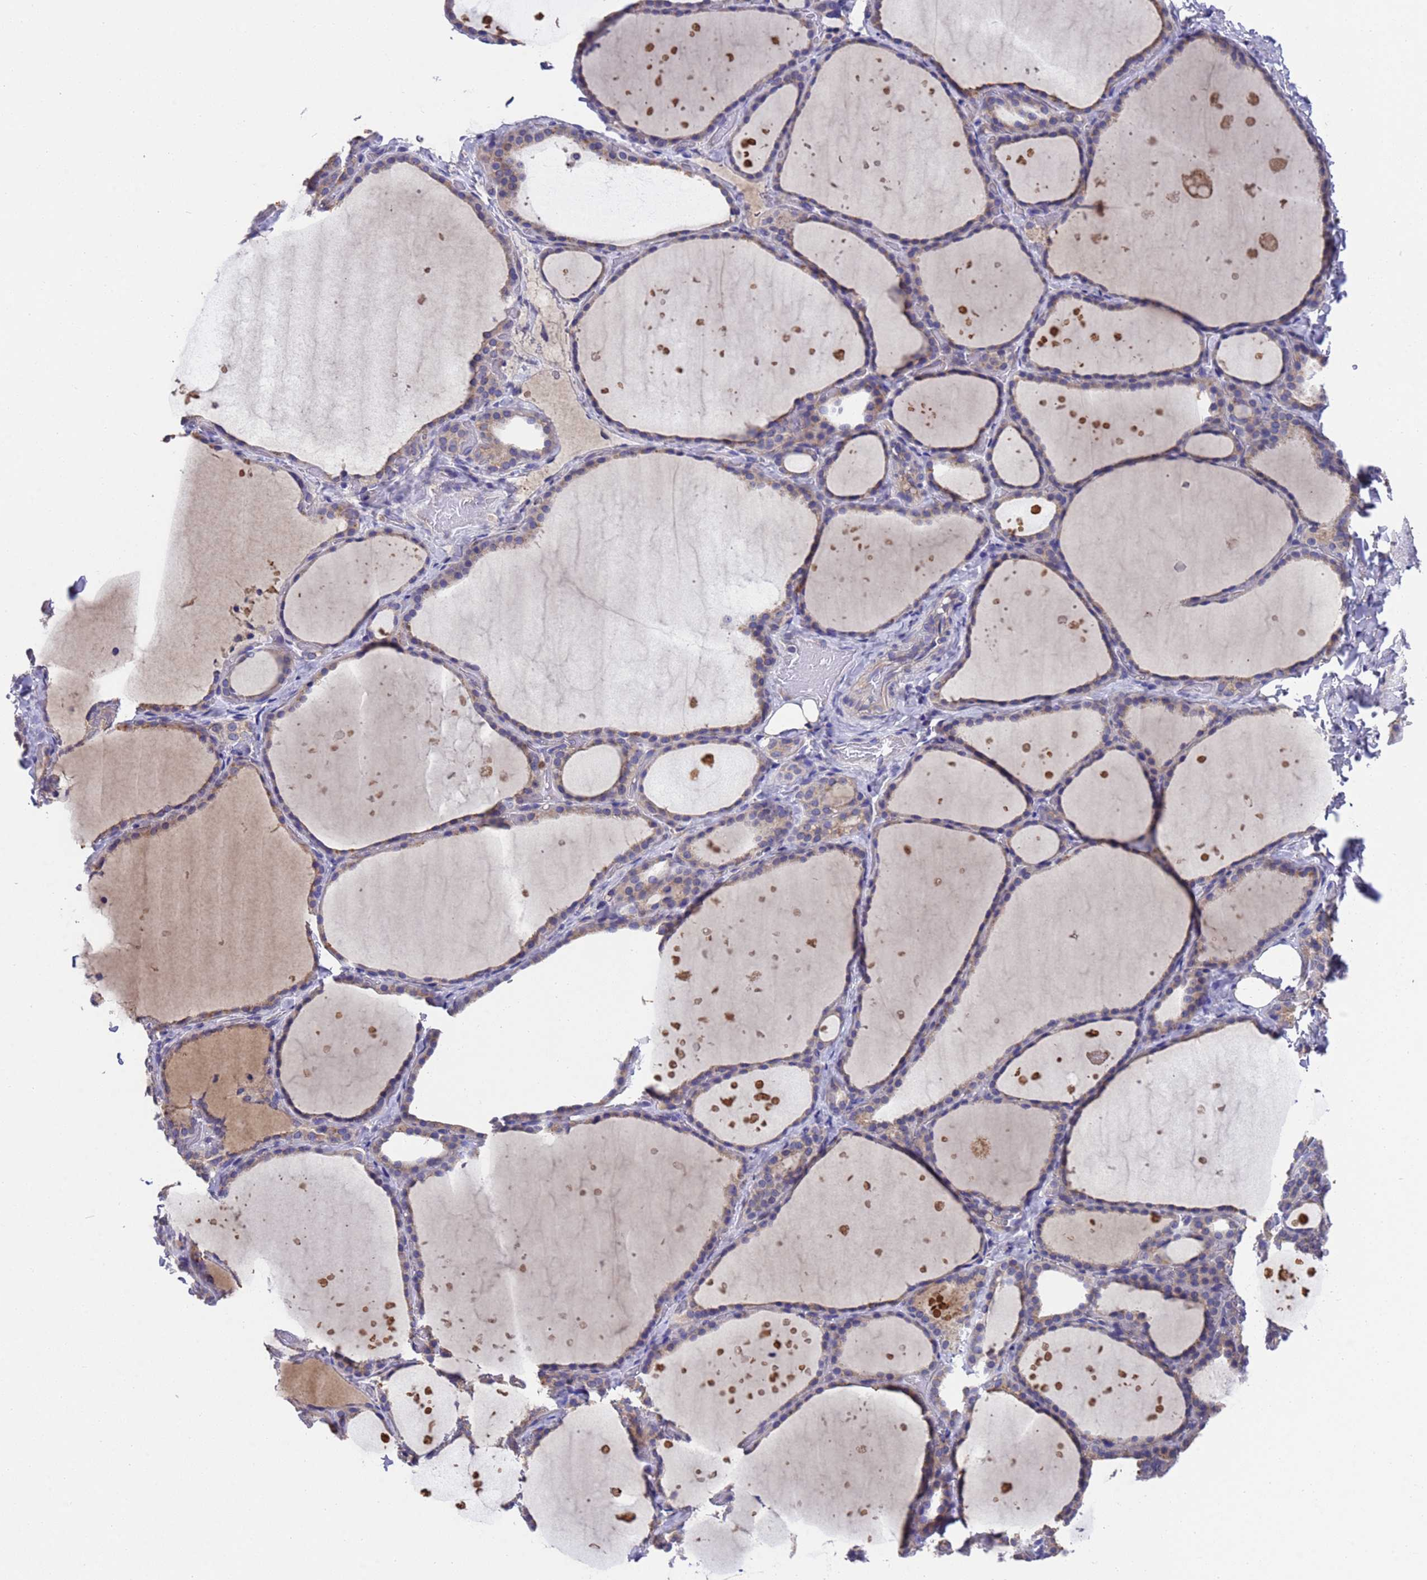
{"staining": {"intensity": "negative", "quantity": "none", "location": "none"}, "tissue": "thyroid gland", "cell_type": "Glandular cells", "image_type": "normal", "snomed": [{"axis": "morphology", "description": "Normal tissue, NOS"}, {"axis": "topography", "description": "Thyroid gland"}], "caption": "Immunohistochemistry (IHC) image of benign thyroid gland: human thyroid gland stained with DAB displays no significant protein staining in glandular cells.", "gene": "DCAF12L1", "patient": {"sex": "female", "age": 44}}